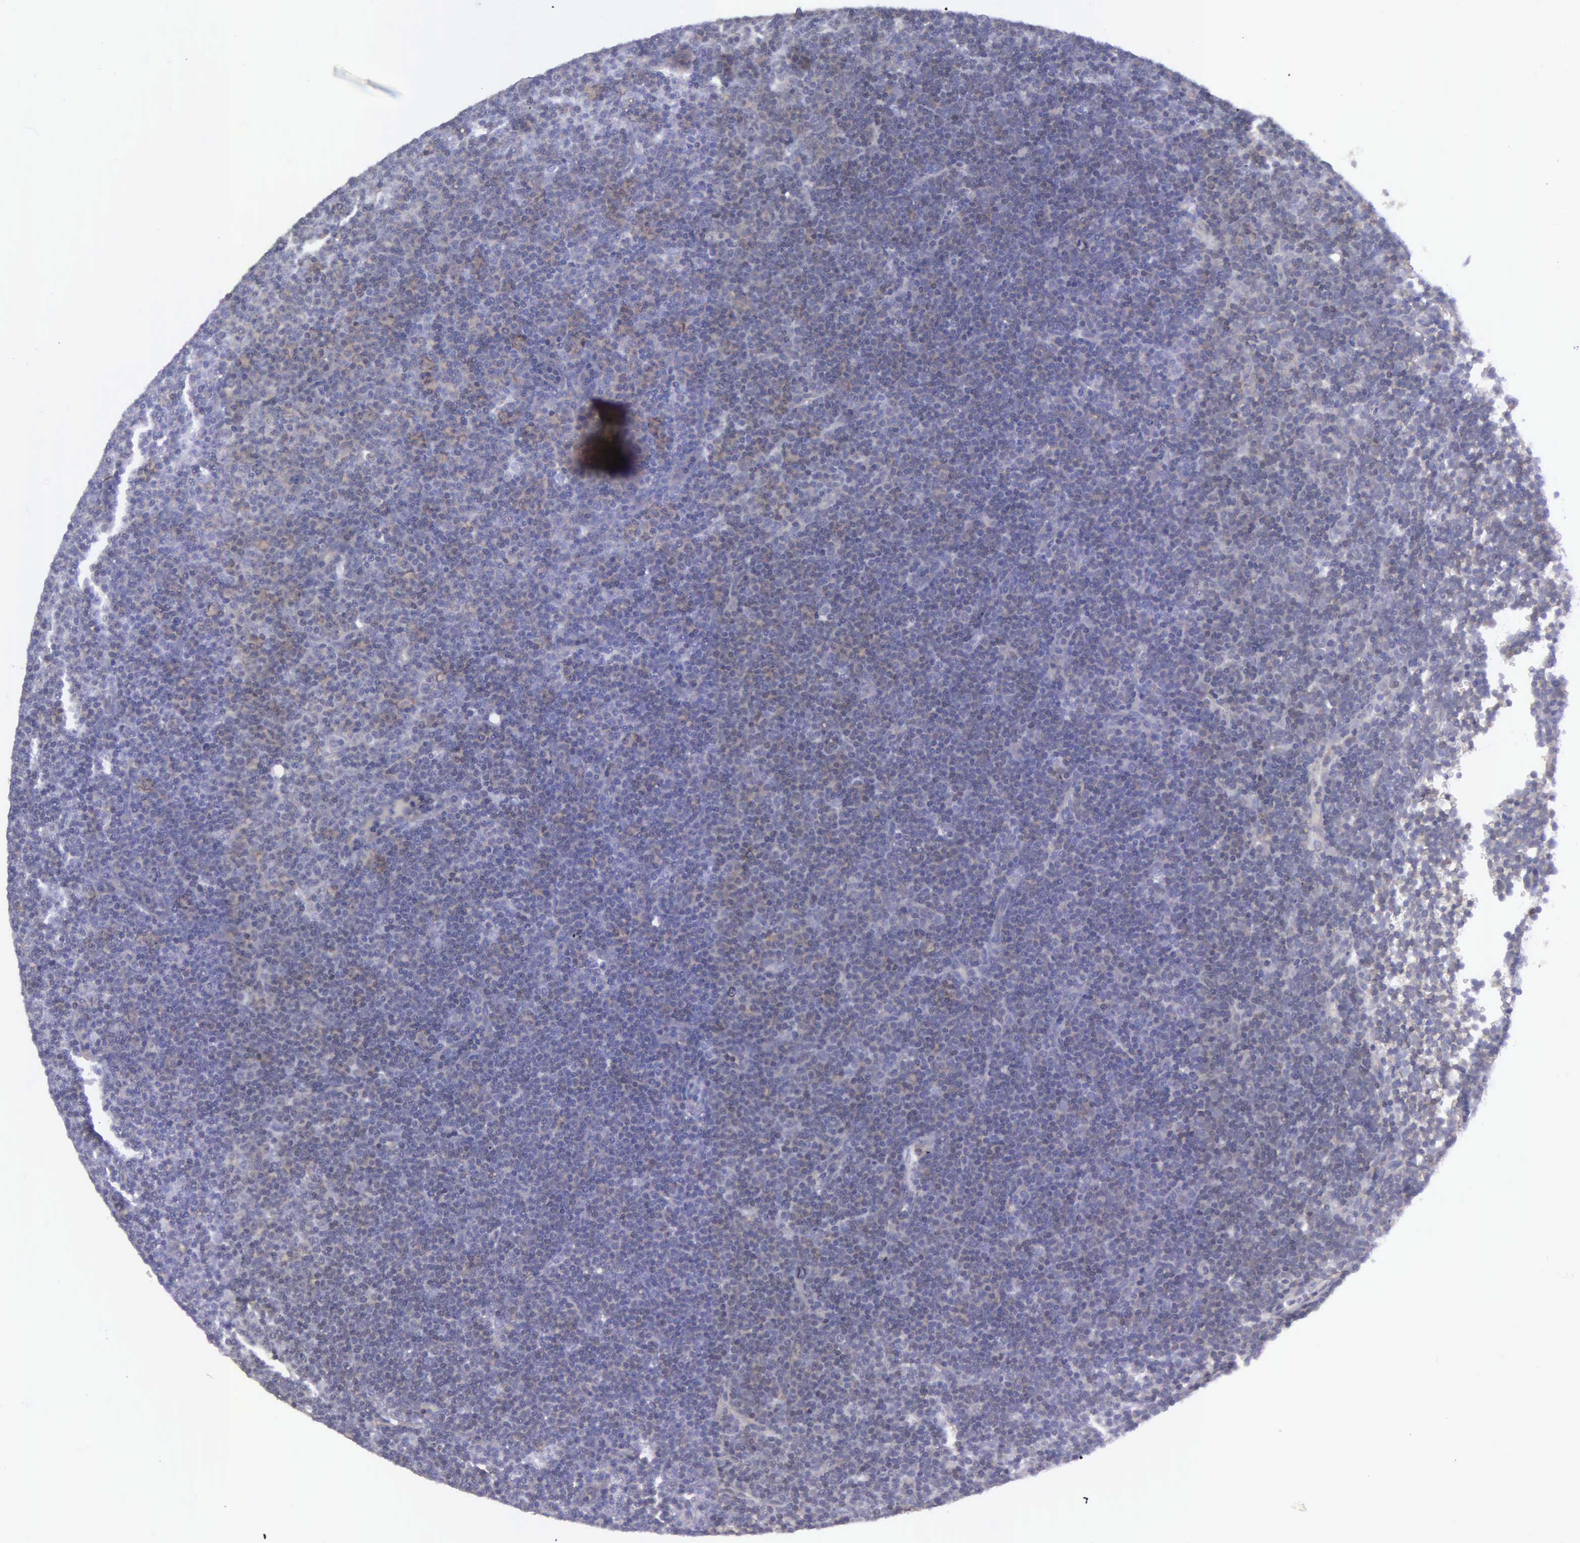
{"staining": {"intensity": "negative", "quantity": "none", "location": "none"}, "tissue": "lymphoma", "cell_type": "Tumor cells", "image_type": "cancer", "snomed": [{"axis": "morphology", "description": "Malignant lymphoma, non-Hodgkin's type, Low grade"}, {"axis": "topography", "description": "Lymph node"}], "caption": "Tumor cells show no significant protein staining in lymphoma.", "gene": "MICAL3", "patient": {"sex": "male", "age": 57}}